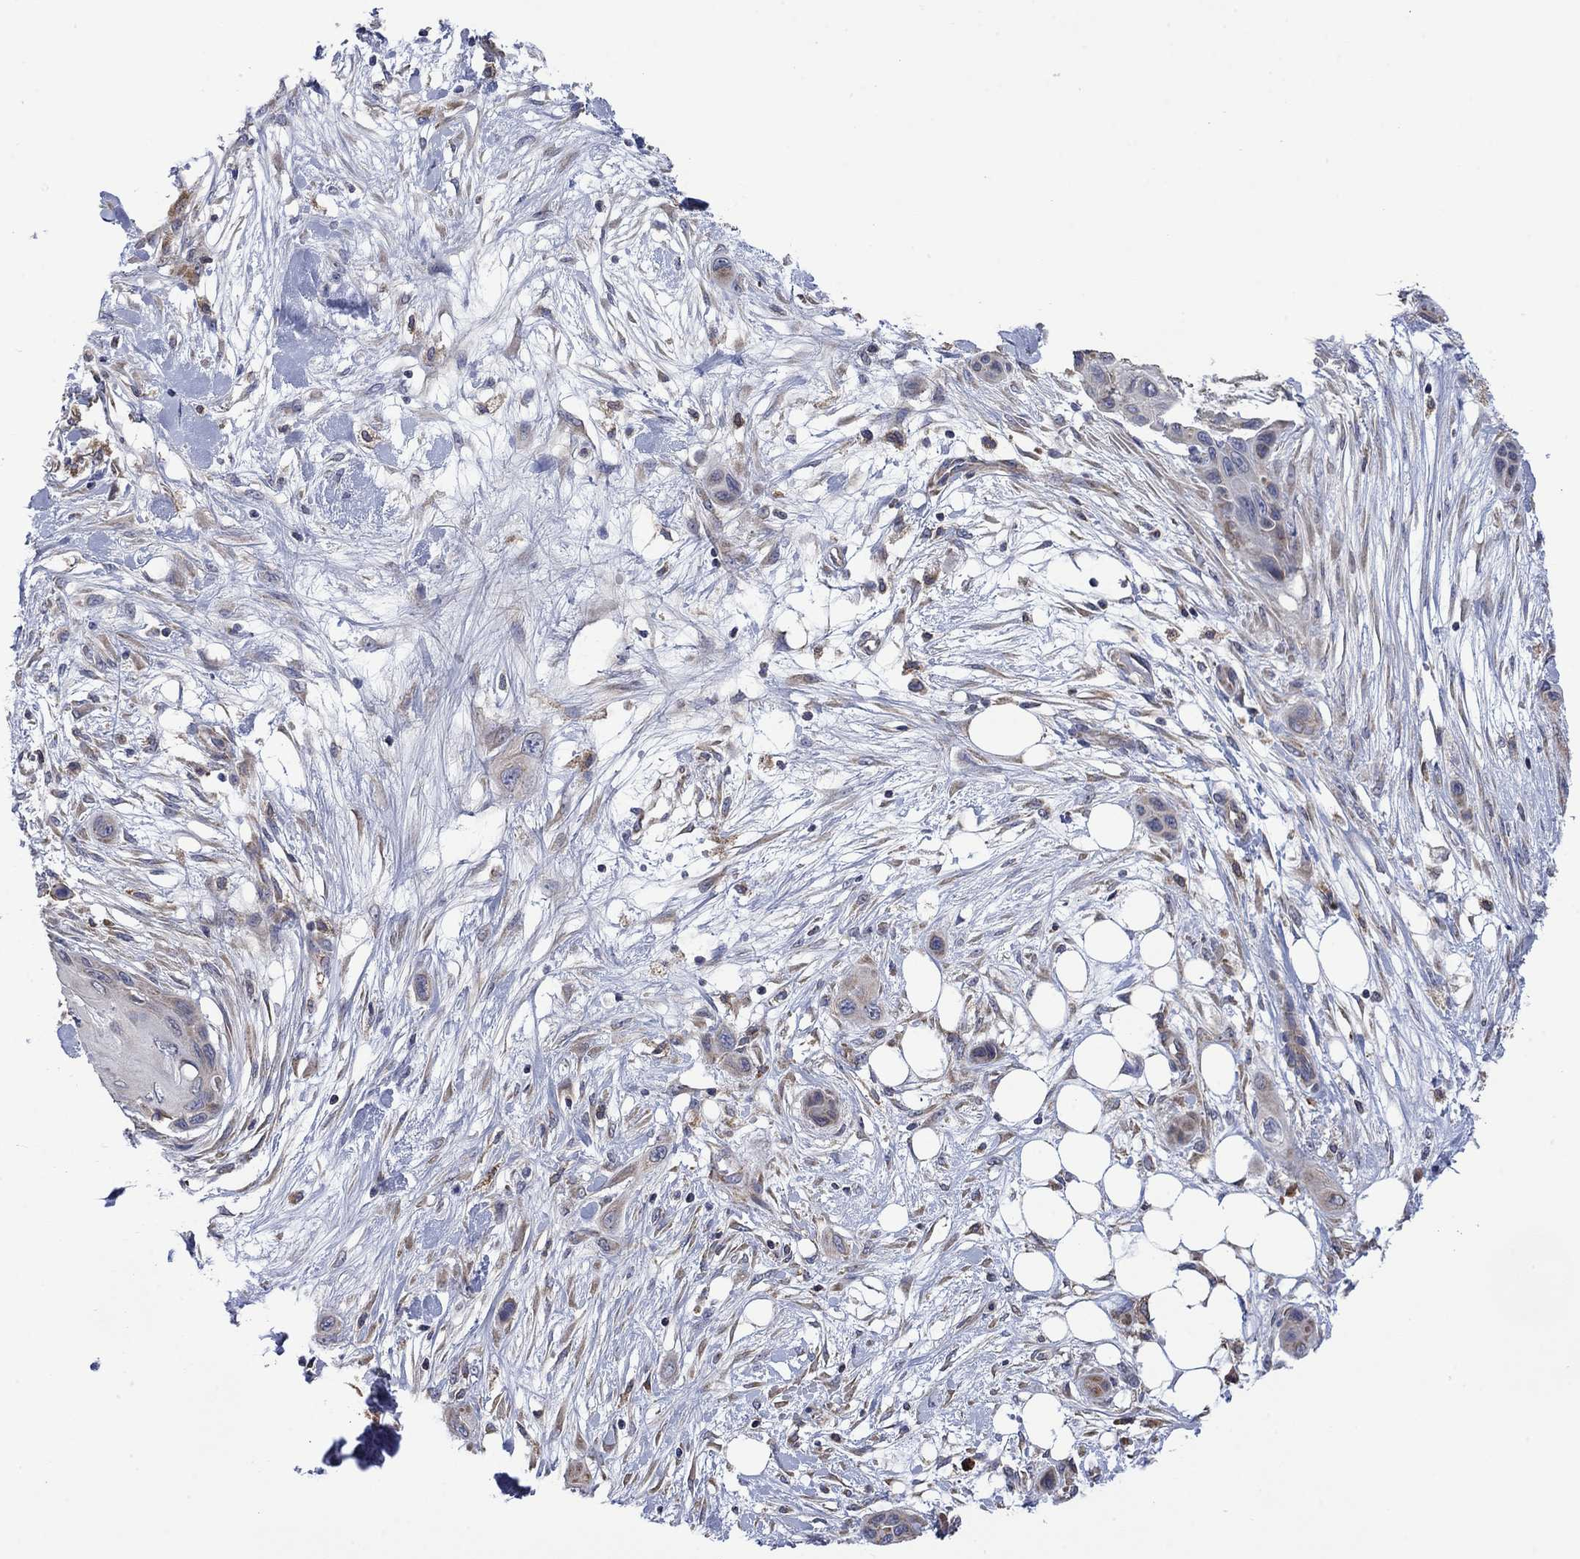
{"staining": {"intensity": "negative", "quantity": "none", "location": "none"}, "tissue": "skin cancer", "cell_type": "Tumor cells", "image_type": "cancer", "snomed": [{"axis": "morphology", "description": "Squamous cell carcinoma, NOS"}, {"axis": "topography", "description": "Skin"}], "caption": "An IHC photomicrograph of squamous cell carcinoma (skin) is shown. There is no staining in tumor cells of squamous cell carcinoma (skin).", "gene": "FURIN", "patient": {"sex": "male", "age": 79}}